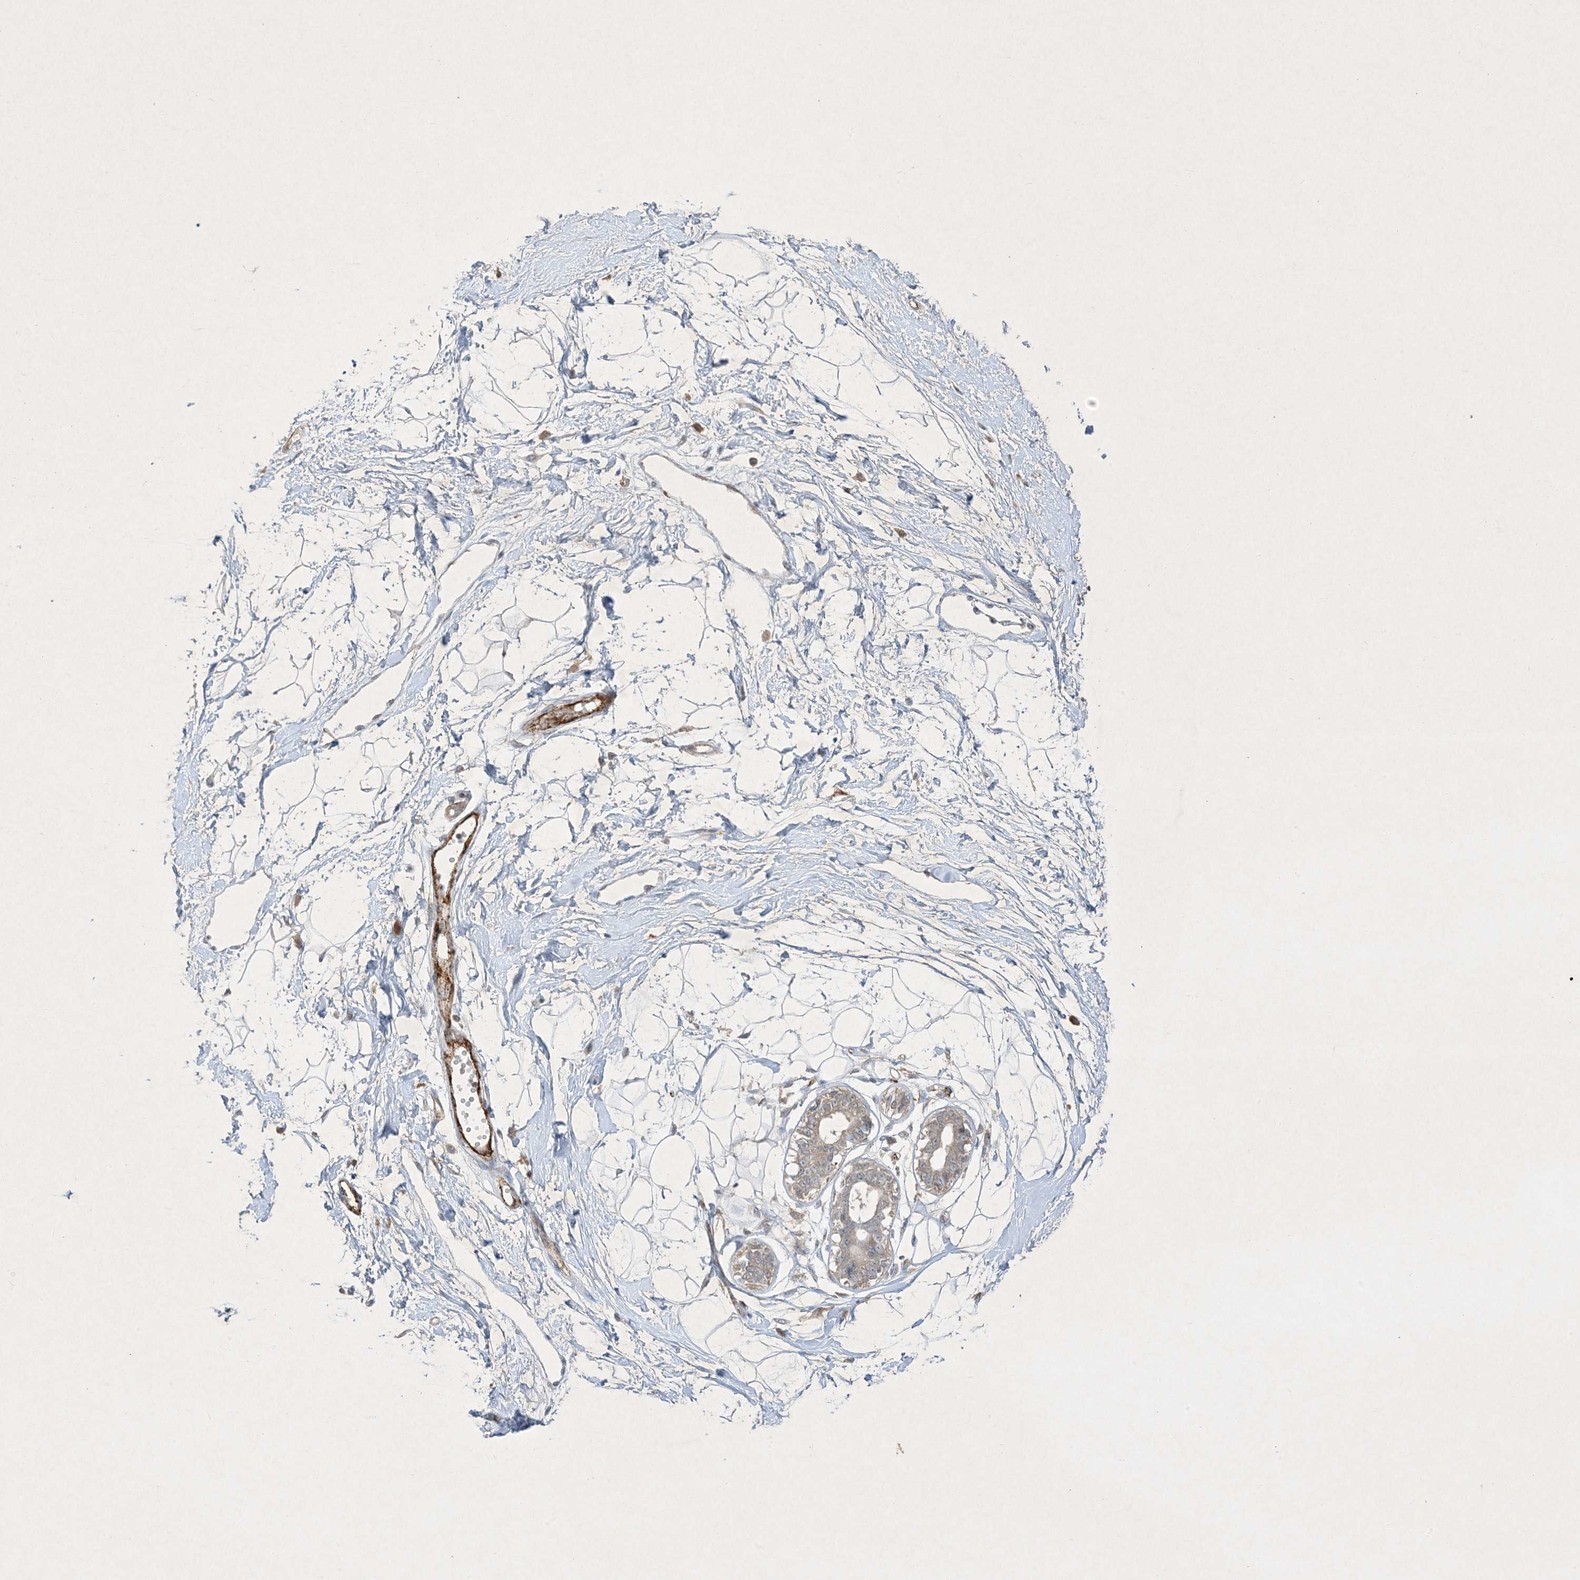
{"staining": {"intensity": "negative", "quantity": "none", "location": "none"}, "tissue": "breast", "cell_type": "Adipocytes", "image_type": "normal", "snomed": [{"axis": "morphology", "description": "Normal tissue, NOS"}, {"axis": "topography", "description": "Breast"}], "caption": "DAB immunohistochemical staining of benign breast demonstrates no significant staining in adipocytes.", "gene": "PRSS36", "patient": {"sex": "female", "age": 45}}